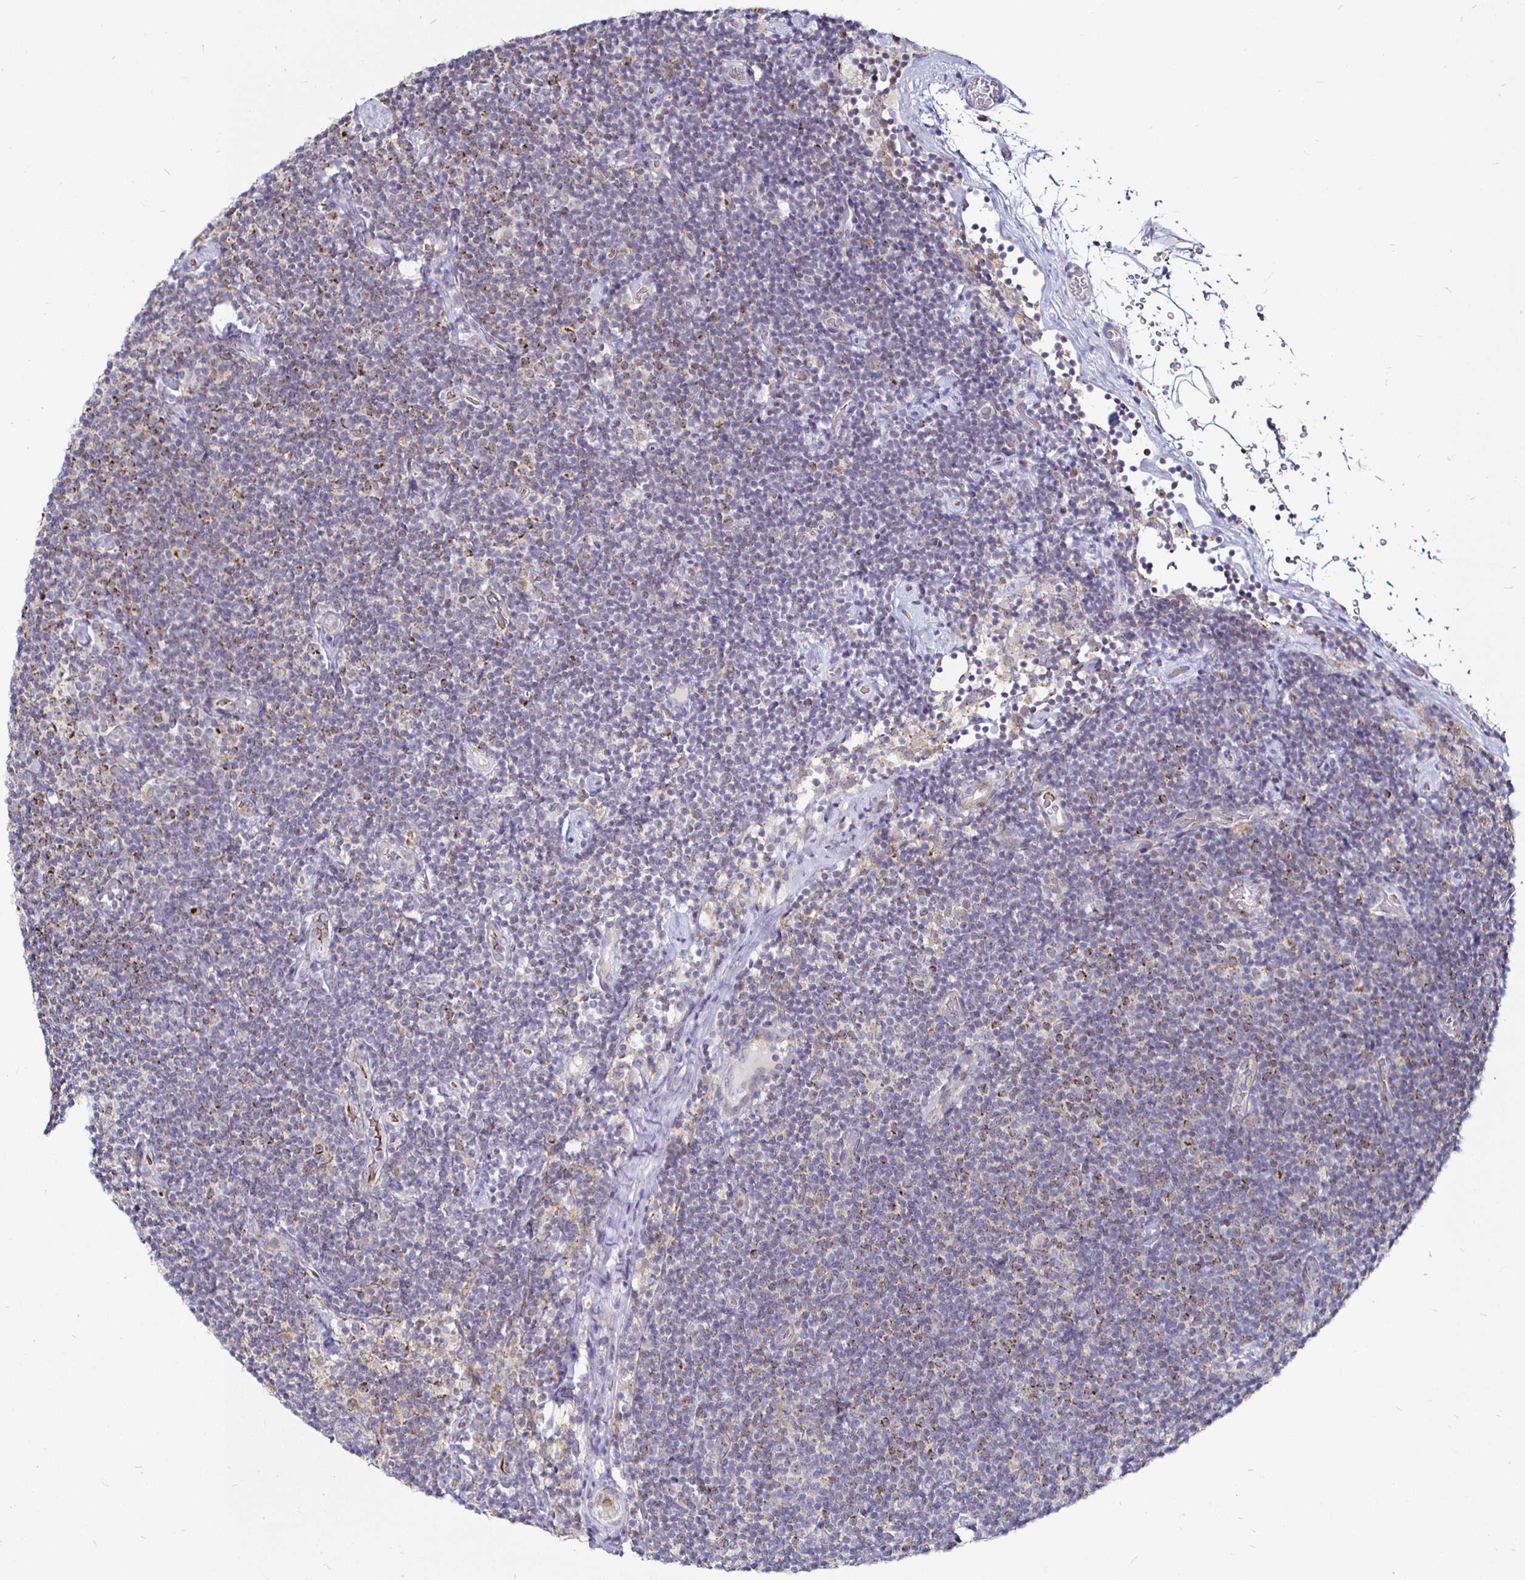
{"staining": {"intensity": "moderate", "quantity": "<25%", "location": "cytoplasmic/membranous"}, "tissue": "lymphoma", "cell_type": "Tumor cells", "image_type": "cancer", "snomed": [{"axis": "morphology", "description": "Malignant lymphoma, non-Hodgkin's type, Low grade"}, {"axis": "topography", "description": "Lymph node"}], "caption": "DAB (3,3'-diaminobenzidine) immunohistochemical staining of human malignant lymphoma, non-Hodgkin's type (low-grade) shows moderate cytoplasmic/membranous protein staining in approximately <25% of tumor cells.", "gene": "ATG3", "patient": {"sex": "male", "age": 81}}